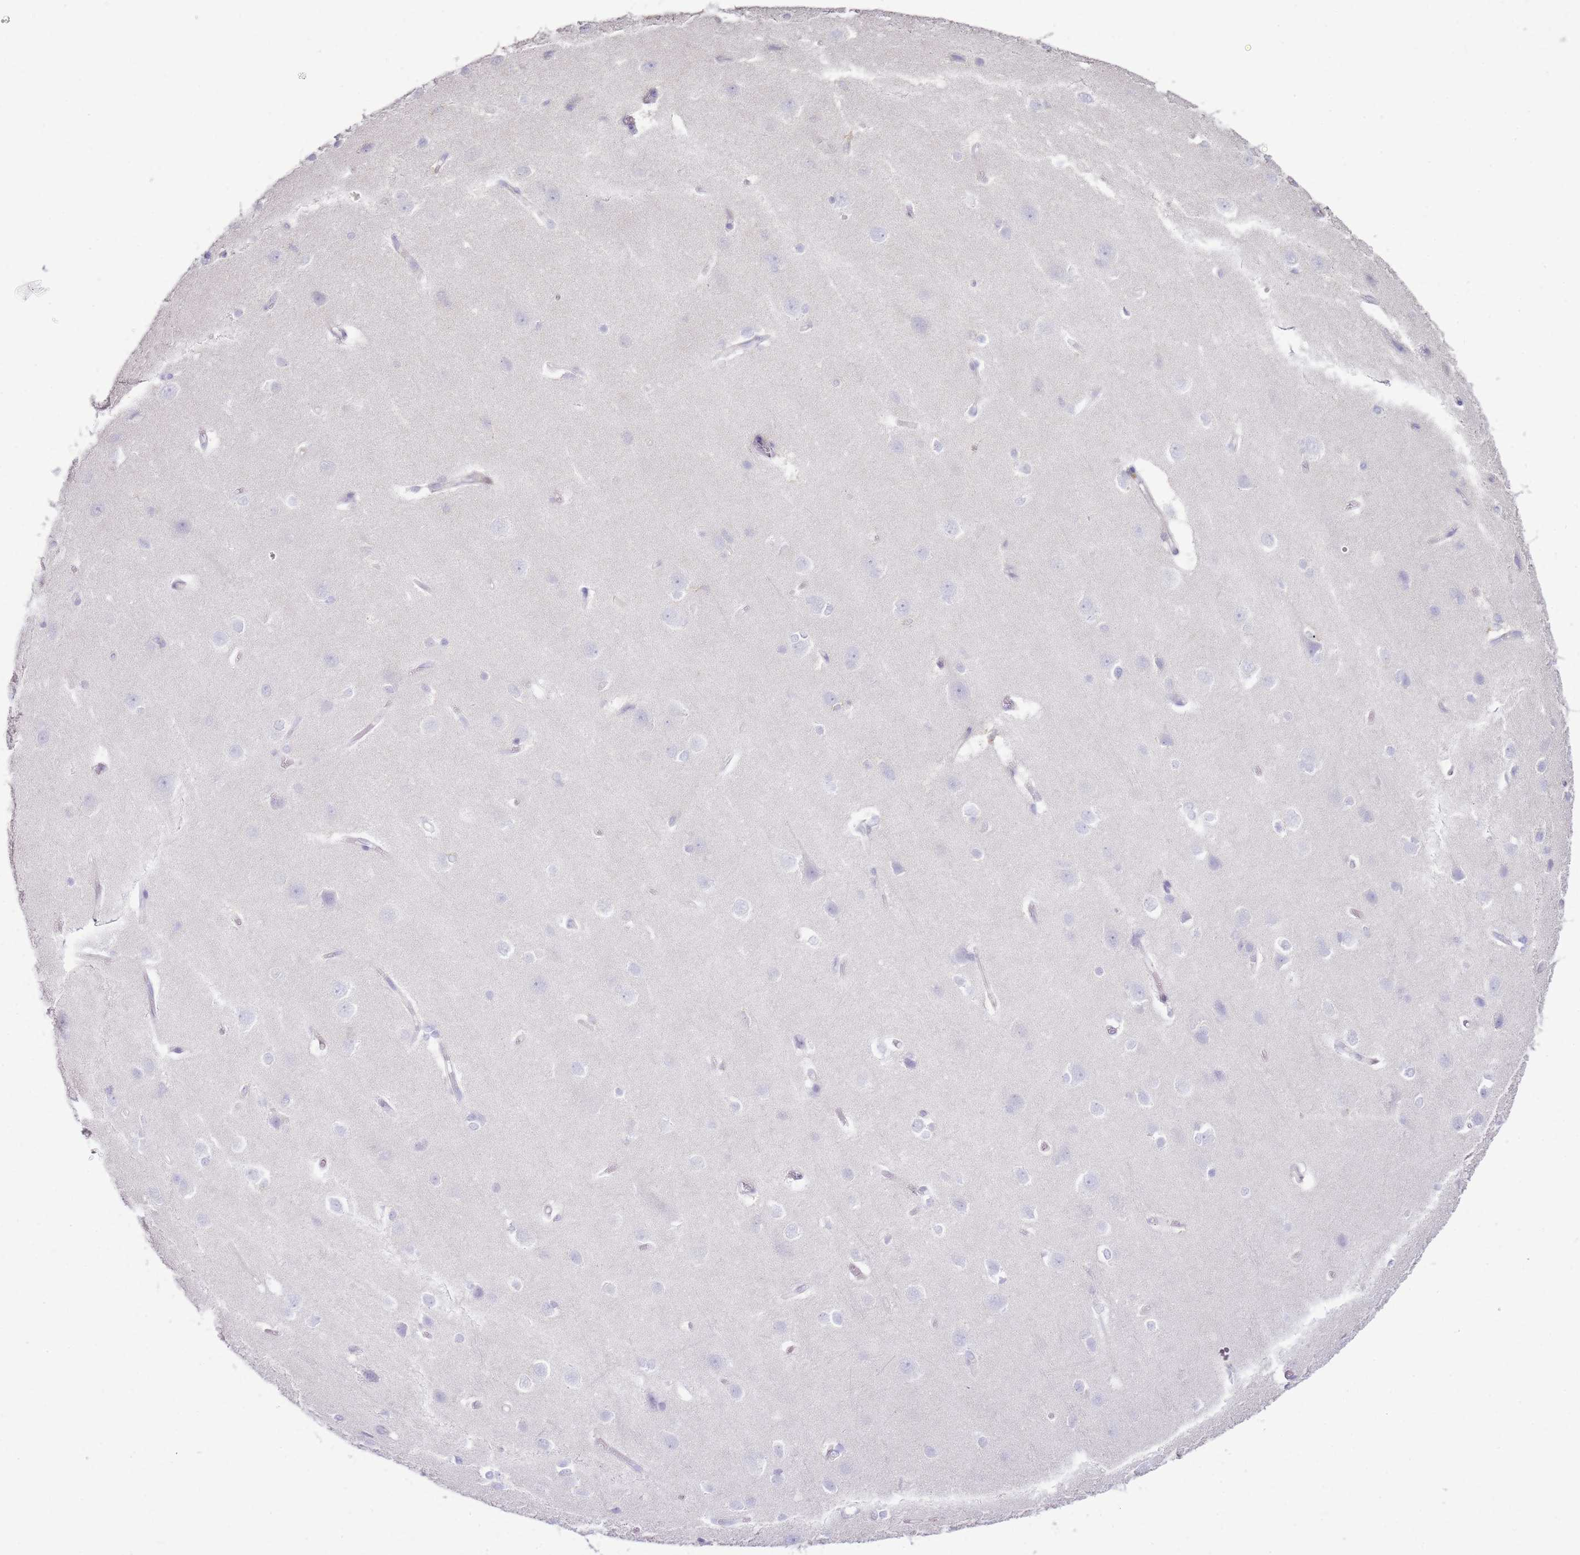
{"staining": {"intensity": "negative", "quantity": "none", "location": "none"}, "tissue": "cerebral cortex", "cell_type": "Endothelial cells", "image_type": "normal", "snomed": [{"axis": "morphology", "description": "Normal tissue, NOS"}, {"axis": "topography", "description": "Cerebral cortex"}], "caption": "Cerebral cortex was stained to show a protein in brown. There is no significant expression in endothelial cells. (Immunohistochemistry, brightfield microscopy, high magnification).", "gene": "FPR1", "patient": {"sex": "male", "age": 37}}